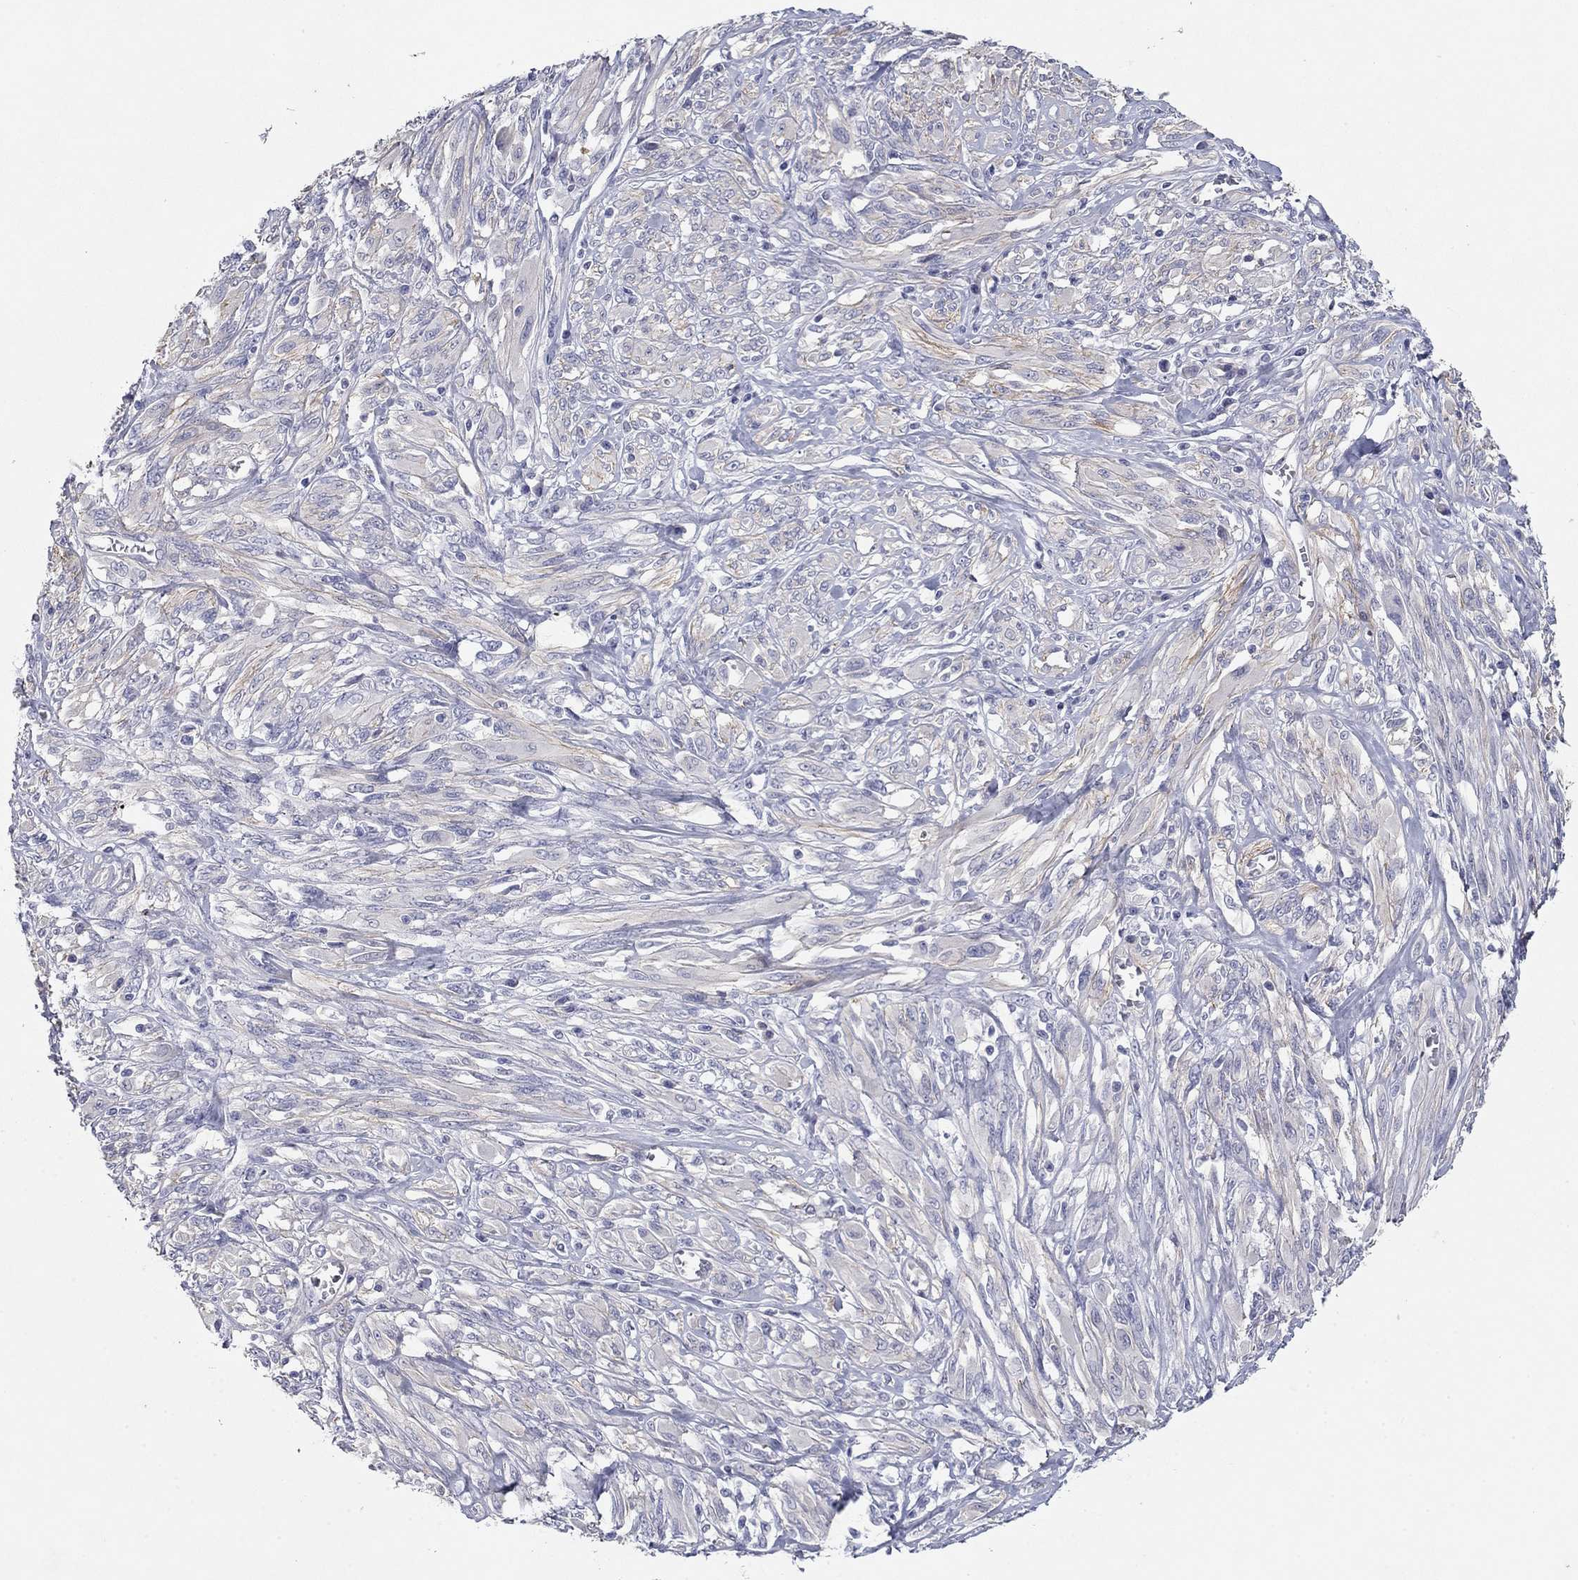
{"staining": {"intensity": "negative", "quantity": "none", "location": "none"}, "tissue": "melanoma", "cell_type": "Tumor cells", "image_type": "cancer", "snomed": [{"axis": "morphology", "description": "Malignant melanoma, NOS"}, {"axis": "topography", "description": "Skin"}], "caption": "Immunohistochemistry micrograph of neoplastic tissue: human malignant melanoma stained with DAB (3,3'-diaminobenzidine) shows no significant protein positivity in tumor cells.", "gene": "PLS1", "patient": {"sex": "female", "age": 91}}